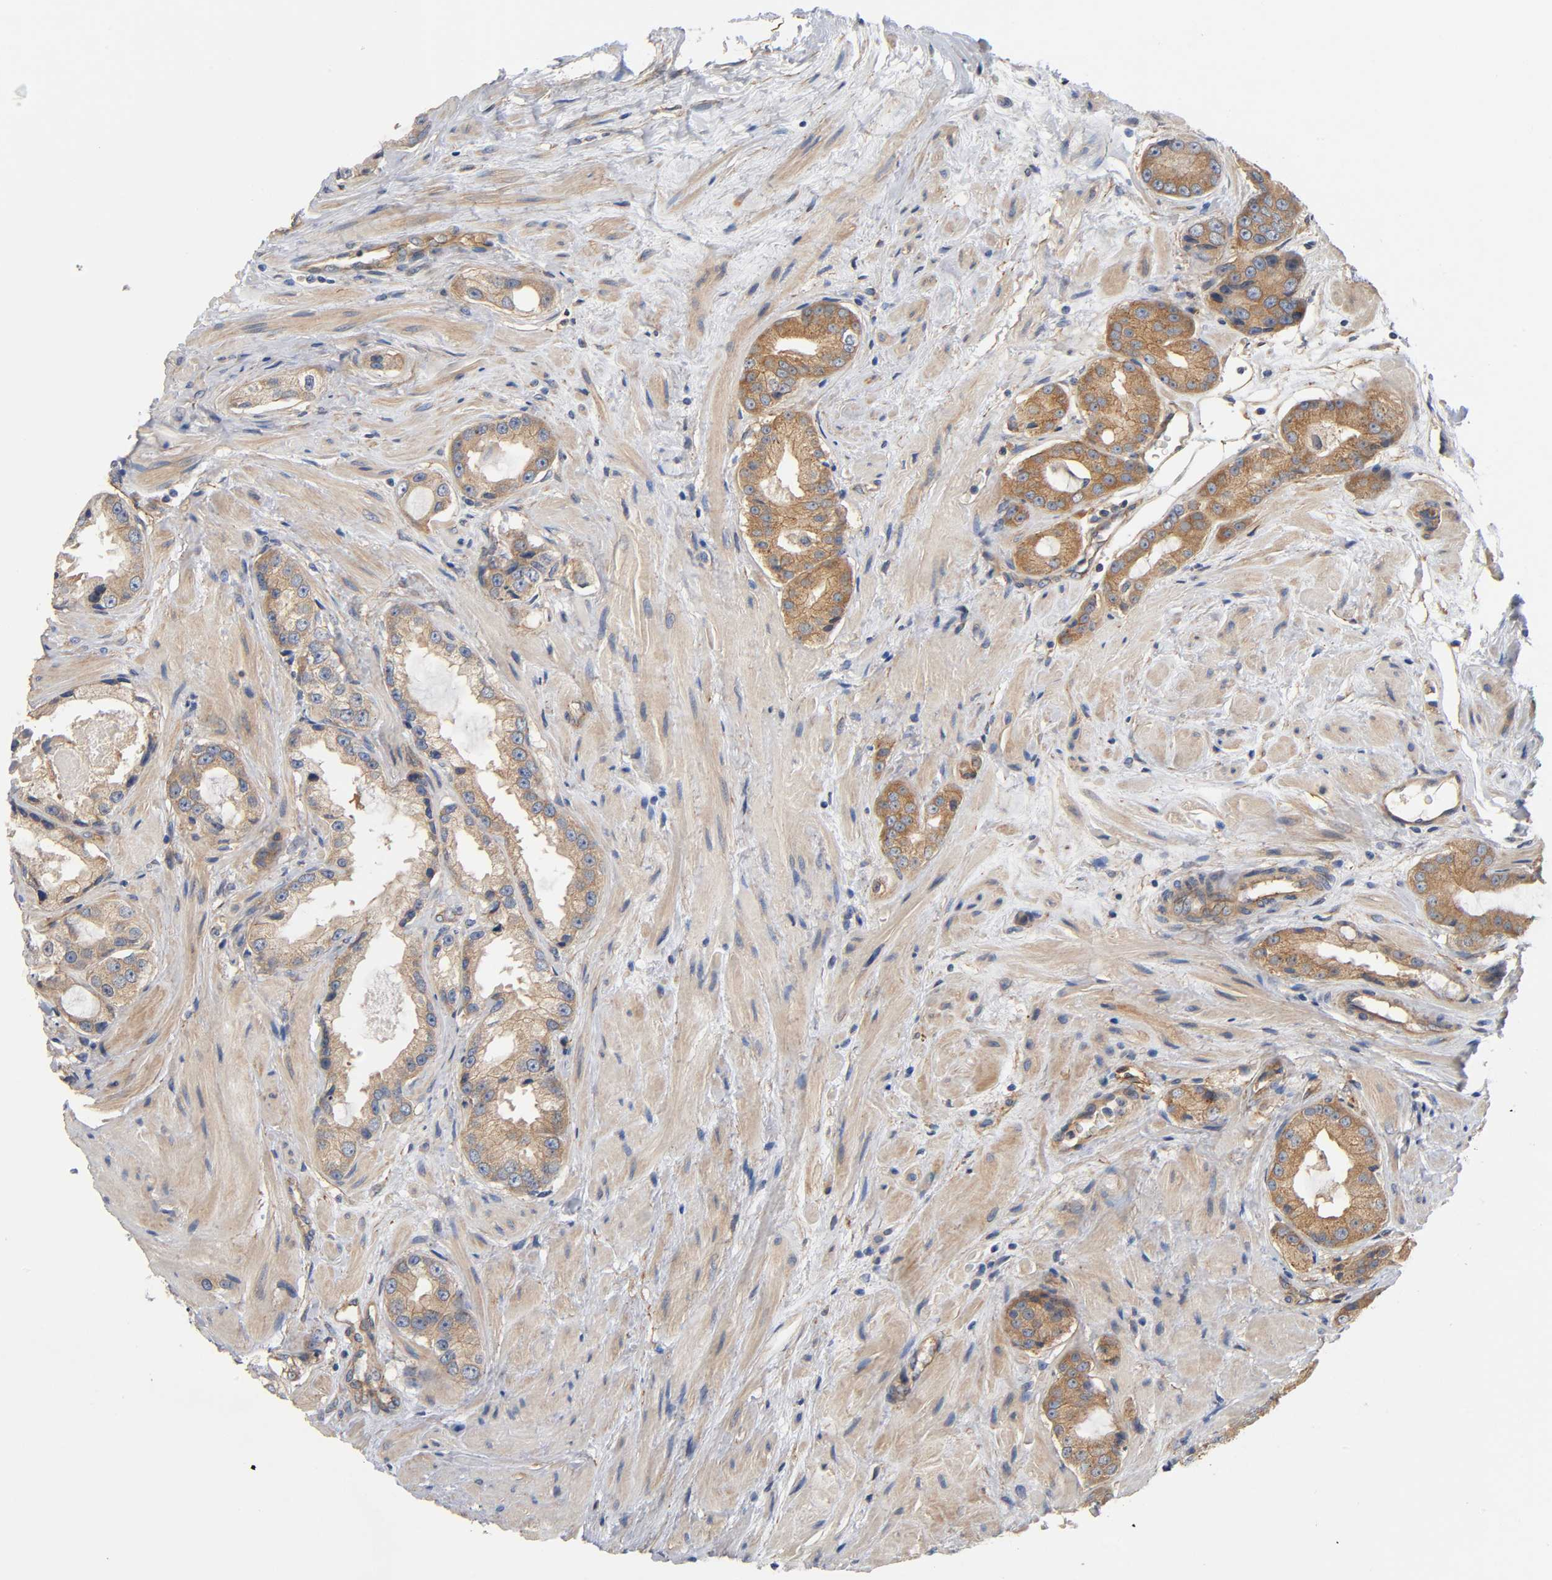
{"staining": {"intensity": "moderate", "quantity": ">75%", "location": "cytoplasmic/membranous"}, "tissue": "prostate cancer", "cell_type": "Tumor cells", "image_type": "cancer", "snomed": [{"axis": "morphology", "description": "Adenocarcinoma, Medium grade"}, {"axis": "topography", "description": "Prostate"}], "caption": "DAB (3,3'-diaminobenzidine) immunohistochemical staining of human prostate cancer (adenocarcinoma (medium-grade)) displays moderate cytoplasmic/membranous protein staining in approximately >75% of tumor cells.", "gene": "MARS1", "patient": {"sex": "male", "age": 60}}